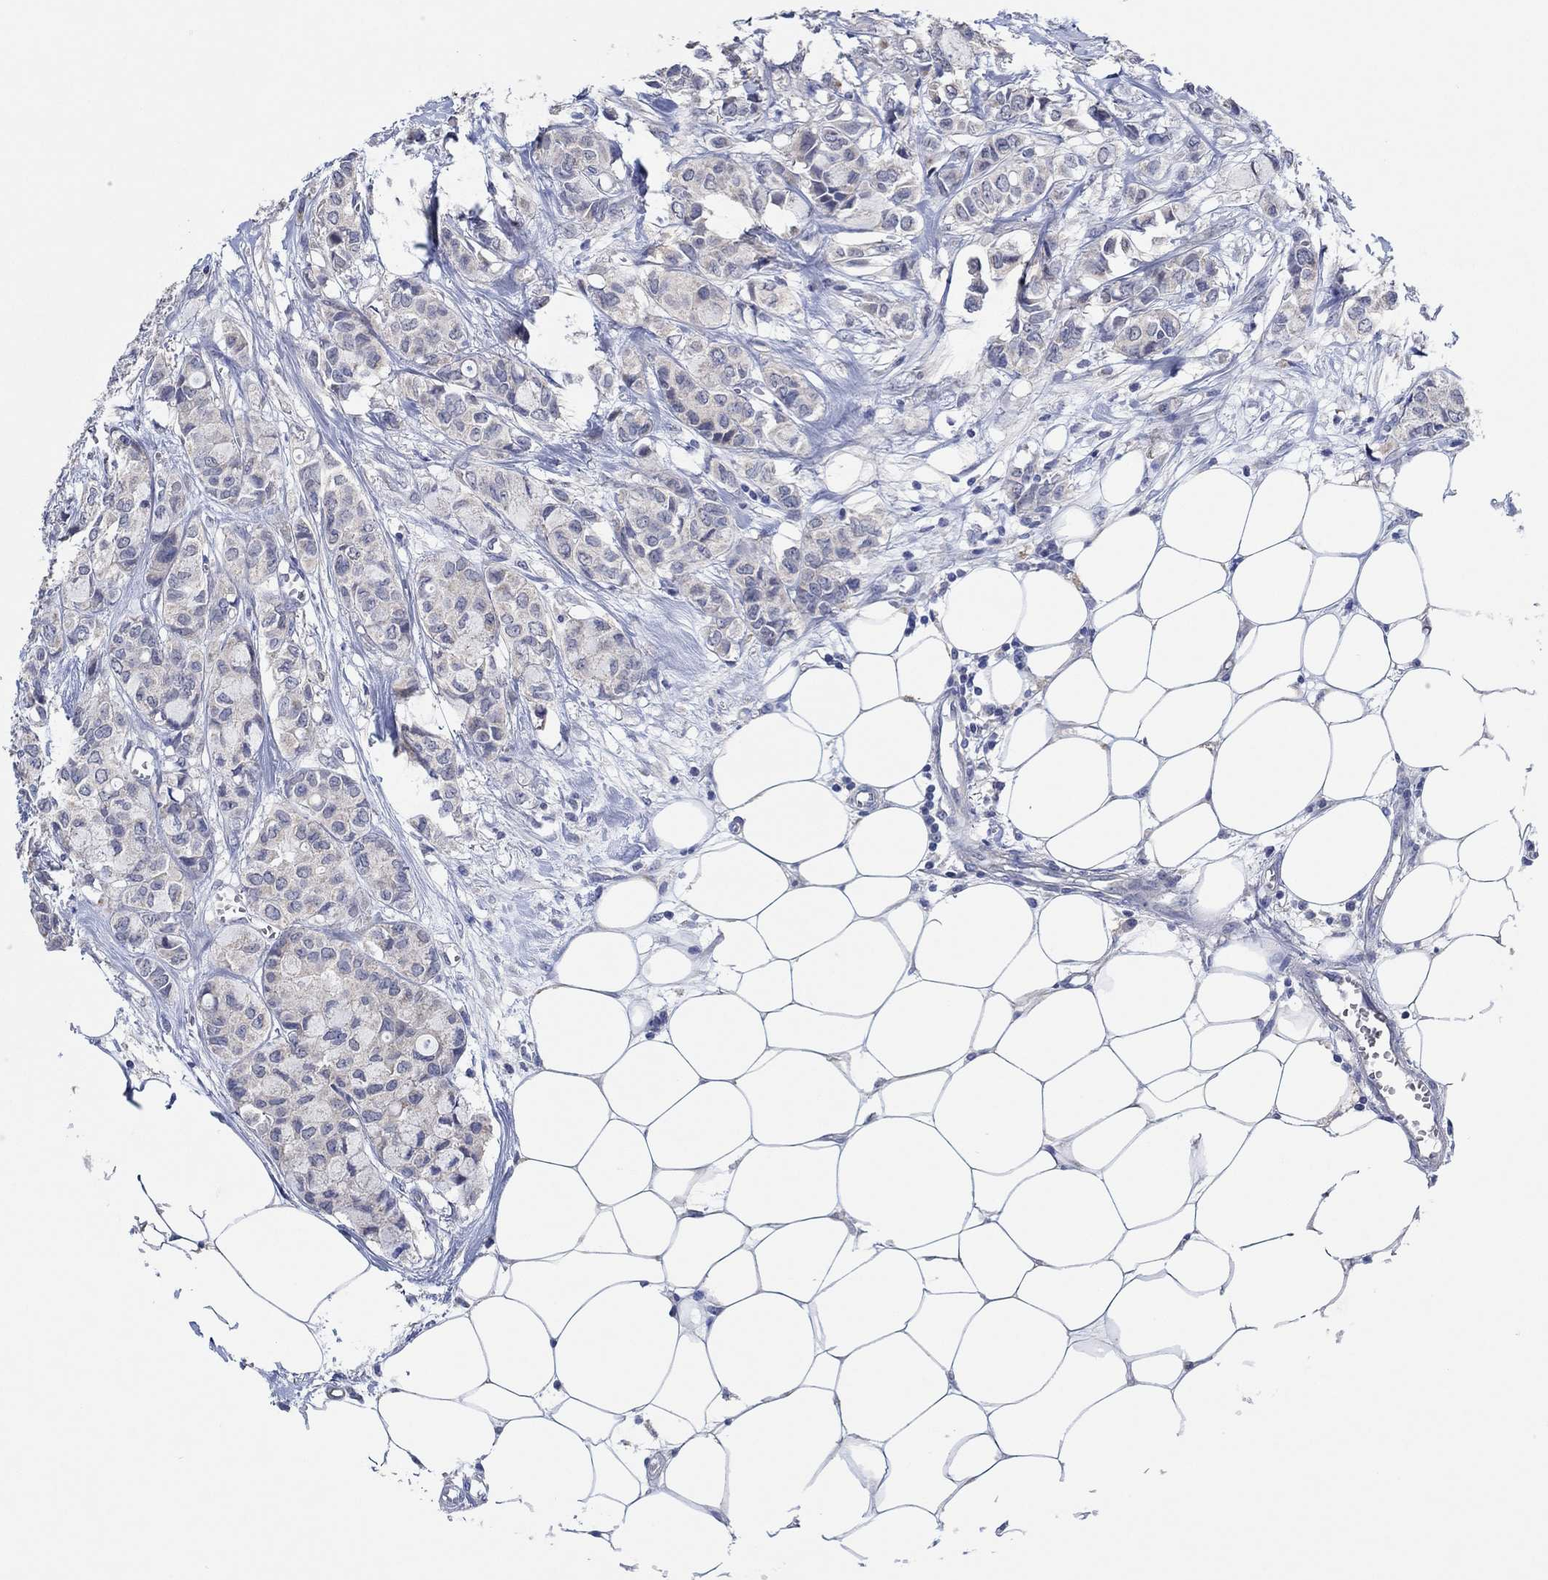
{"staining": {"intensity": "weak", "quantity": "<25%", "location": "cytoplasmic/membranous"}, "tissue": "breast cancer", "cell_type": "Tumor cells", "image_type": "cancer", "snomed": [{"axis": "morphology", "description": "Duct carcinoma"}, {"axis": "topography", "description": "Breast"}], "caption": "IHC micrograph of neoplastic tissue: human breast cancer (invasive ductal carcinoma) stained with DAB (3,3'-diaminobenzidine) exhibits no significant protein staining in tumor cells.", "gene": "PRRT3", "patient": {"sex": "female", "age": 85}}